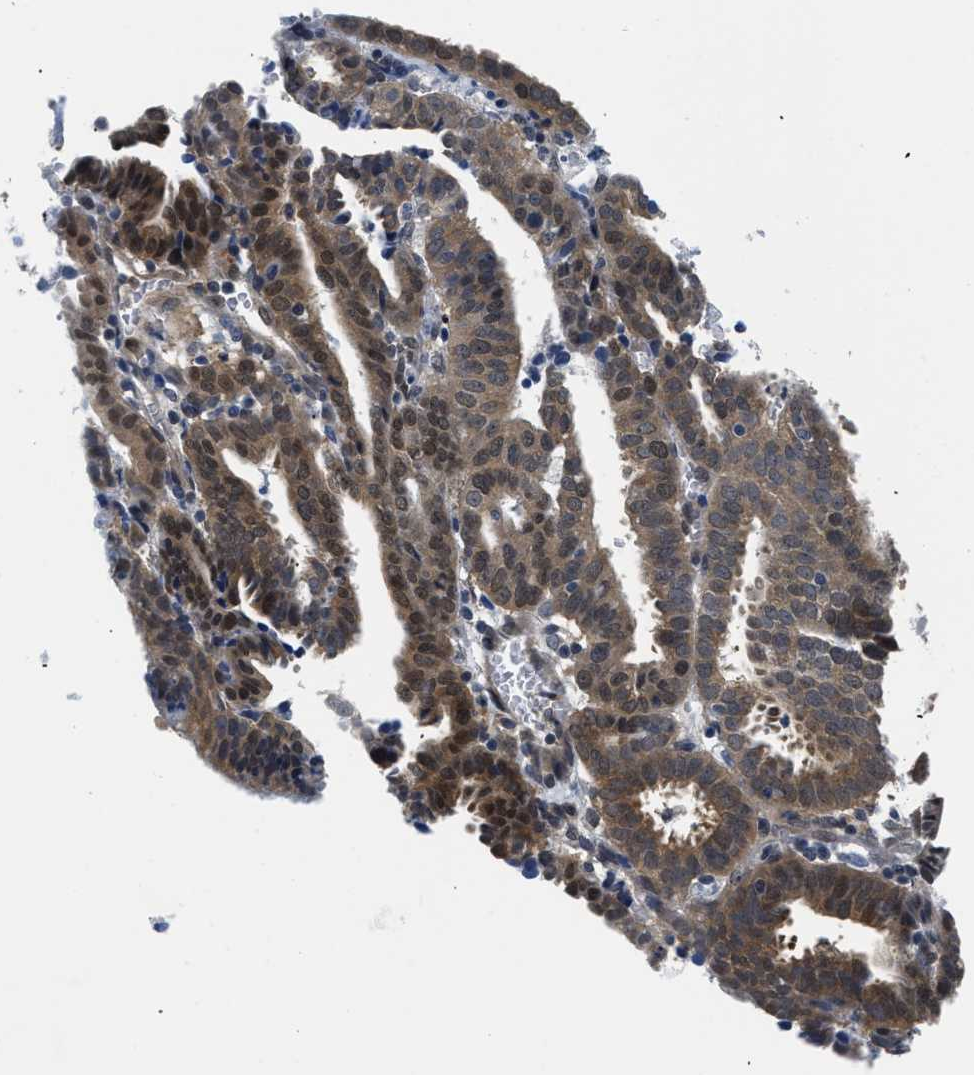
{"staining": {"intensity": "weak", "quantity": ">75%", "location": "cytoplasmic/membranous,nuclear"}, "tissue": "endometrial cancer", "cell_type": "Tumor cells", "image_type": "cancer", "snomed": [{"axis": "morphology", "description": "Adenocarcinoma, NOS"}, {"axis": "topography", "description": "Uterus"}], "caption": "Endometrial cancer (adenocarcinoma) was stained to show a protein in brown. There is low levels of weak cytoplasmic/membranous and nuclear expression in approximately >75% of tumor cells.", "gene": "SMAD4", "patient": {"sex": "female", "age": 83}}